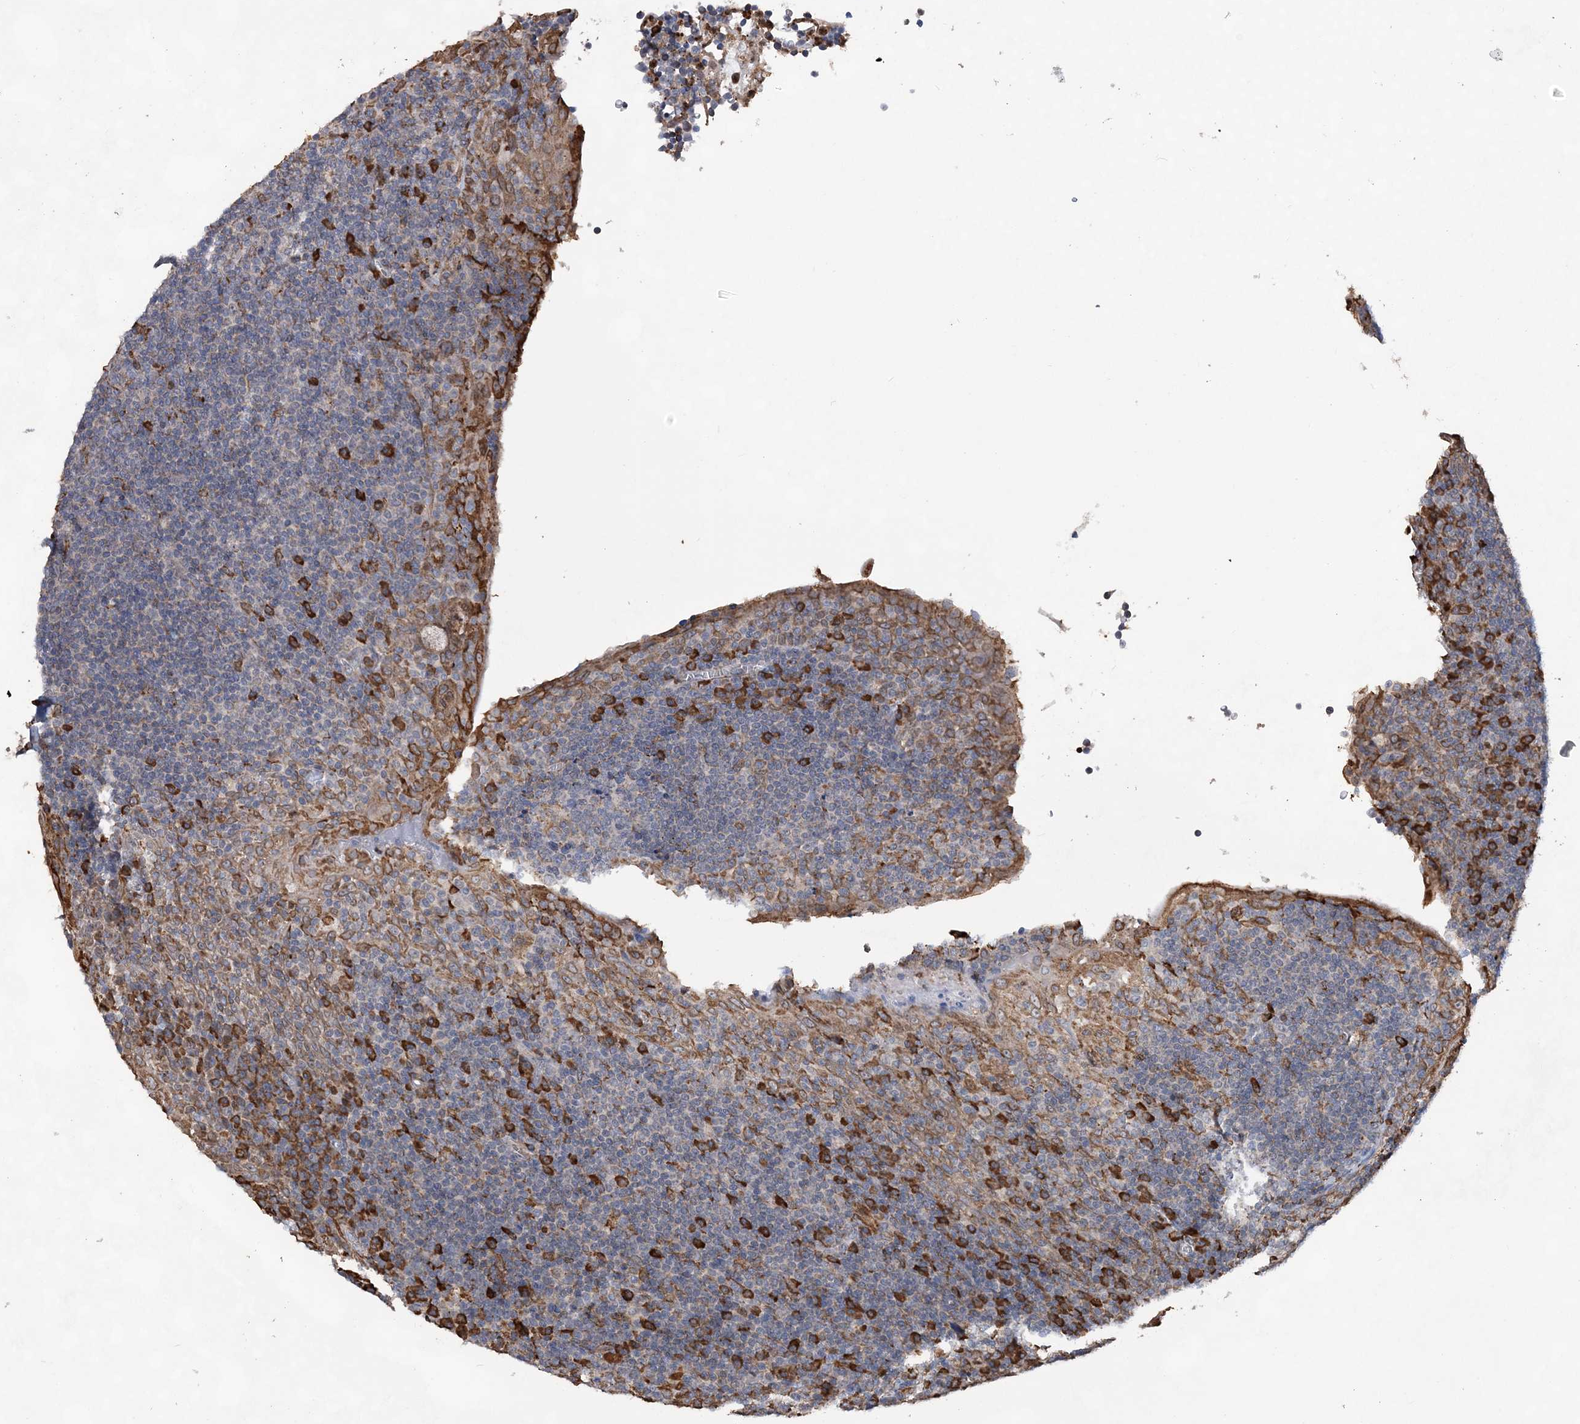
{"staining": {"intensity": "strong", "quantity": "<25%", "location": "cytoplasmic/membranous"}, "tissue": "tonsil", "cell_type": "Germinal center cells", "image_type": "normal", "snomed": [{"axis": "morphology", "description": "Normal tissue, NOS"}, {"axis": "topography", "description": "Tonsil"}], "caption": "This histopathology image displays normal tonsil stained with immunohistochemistry to label a protein in brown. The cytoplasmic/membranous of germinal center cells show strong positivity for the protein. Nuclei are counter-stained blue.", "gene": "WDR12", "patient": {"sex": "male", "age": 37}}